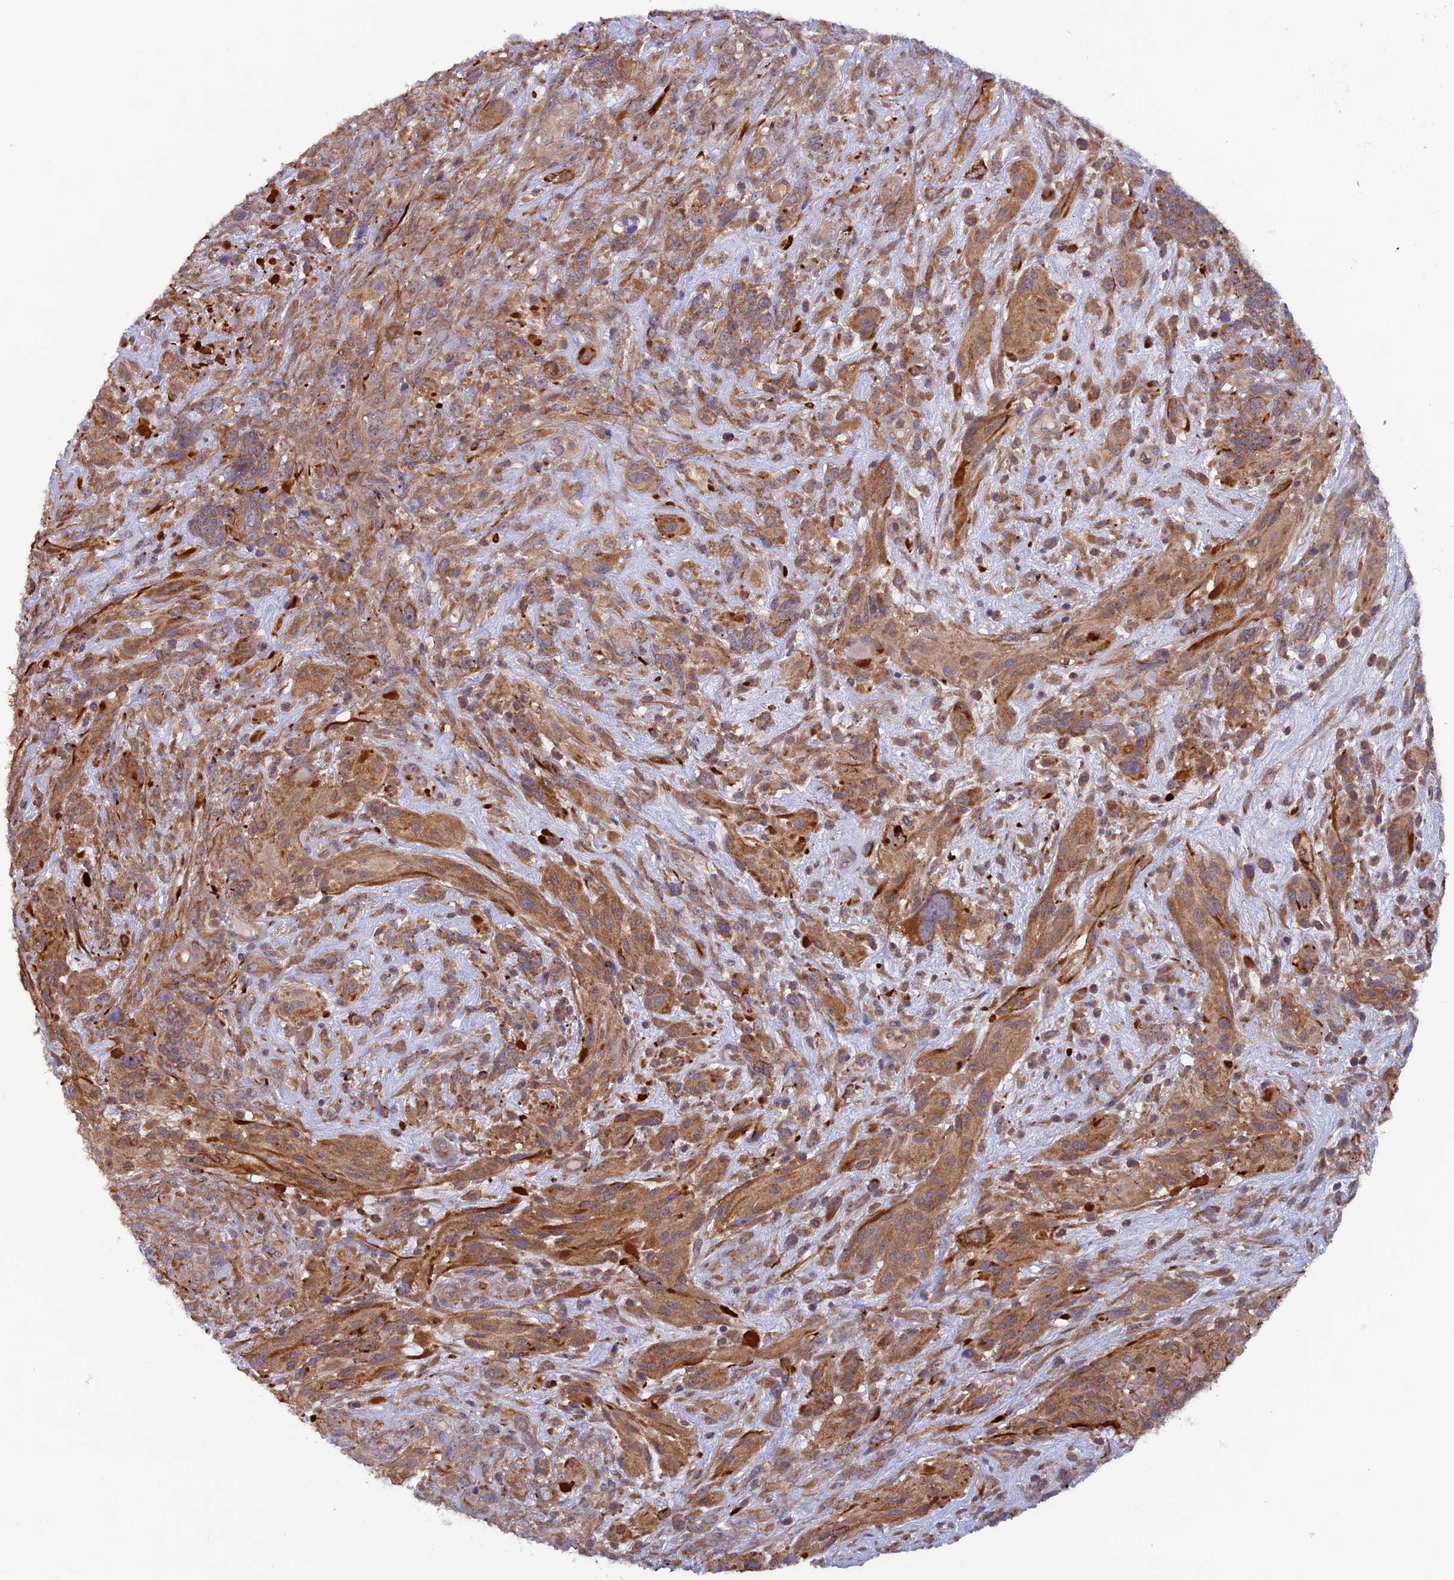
{"staining": {"intensity": "moderate", "quantity": ">75%", "location": "cytoplasmic/membranous"}, "tissue": "glioma", "cell_type": "Tumor cells", "image_type": "cancer", "snomed": [{"axis": "morphology", "description": "Glioma, malignant, High grade"}, {"axis": "topography", "description": "Brain"}], "caption": "Moderate cytoplasmic/membranous protein positivity is appreciated in about >75% of tumor cells in glioma. Nuclei are stained in blue.", "gene": "MAST2", "patient": {"sex": "male", "age": 61}}